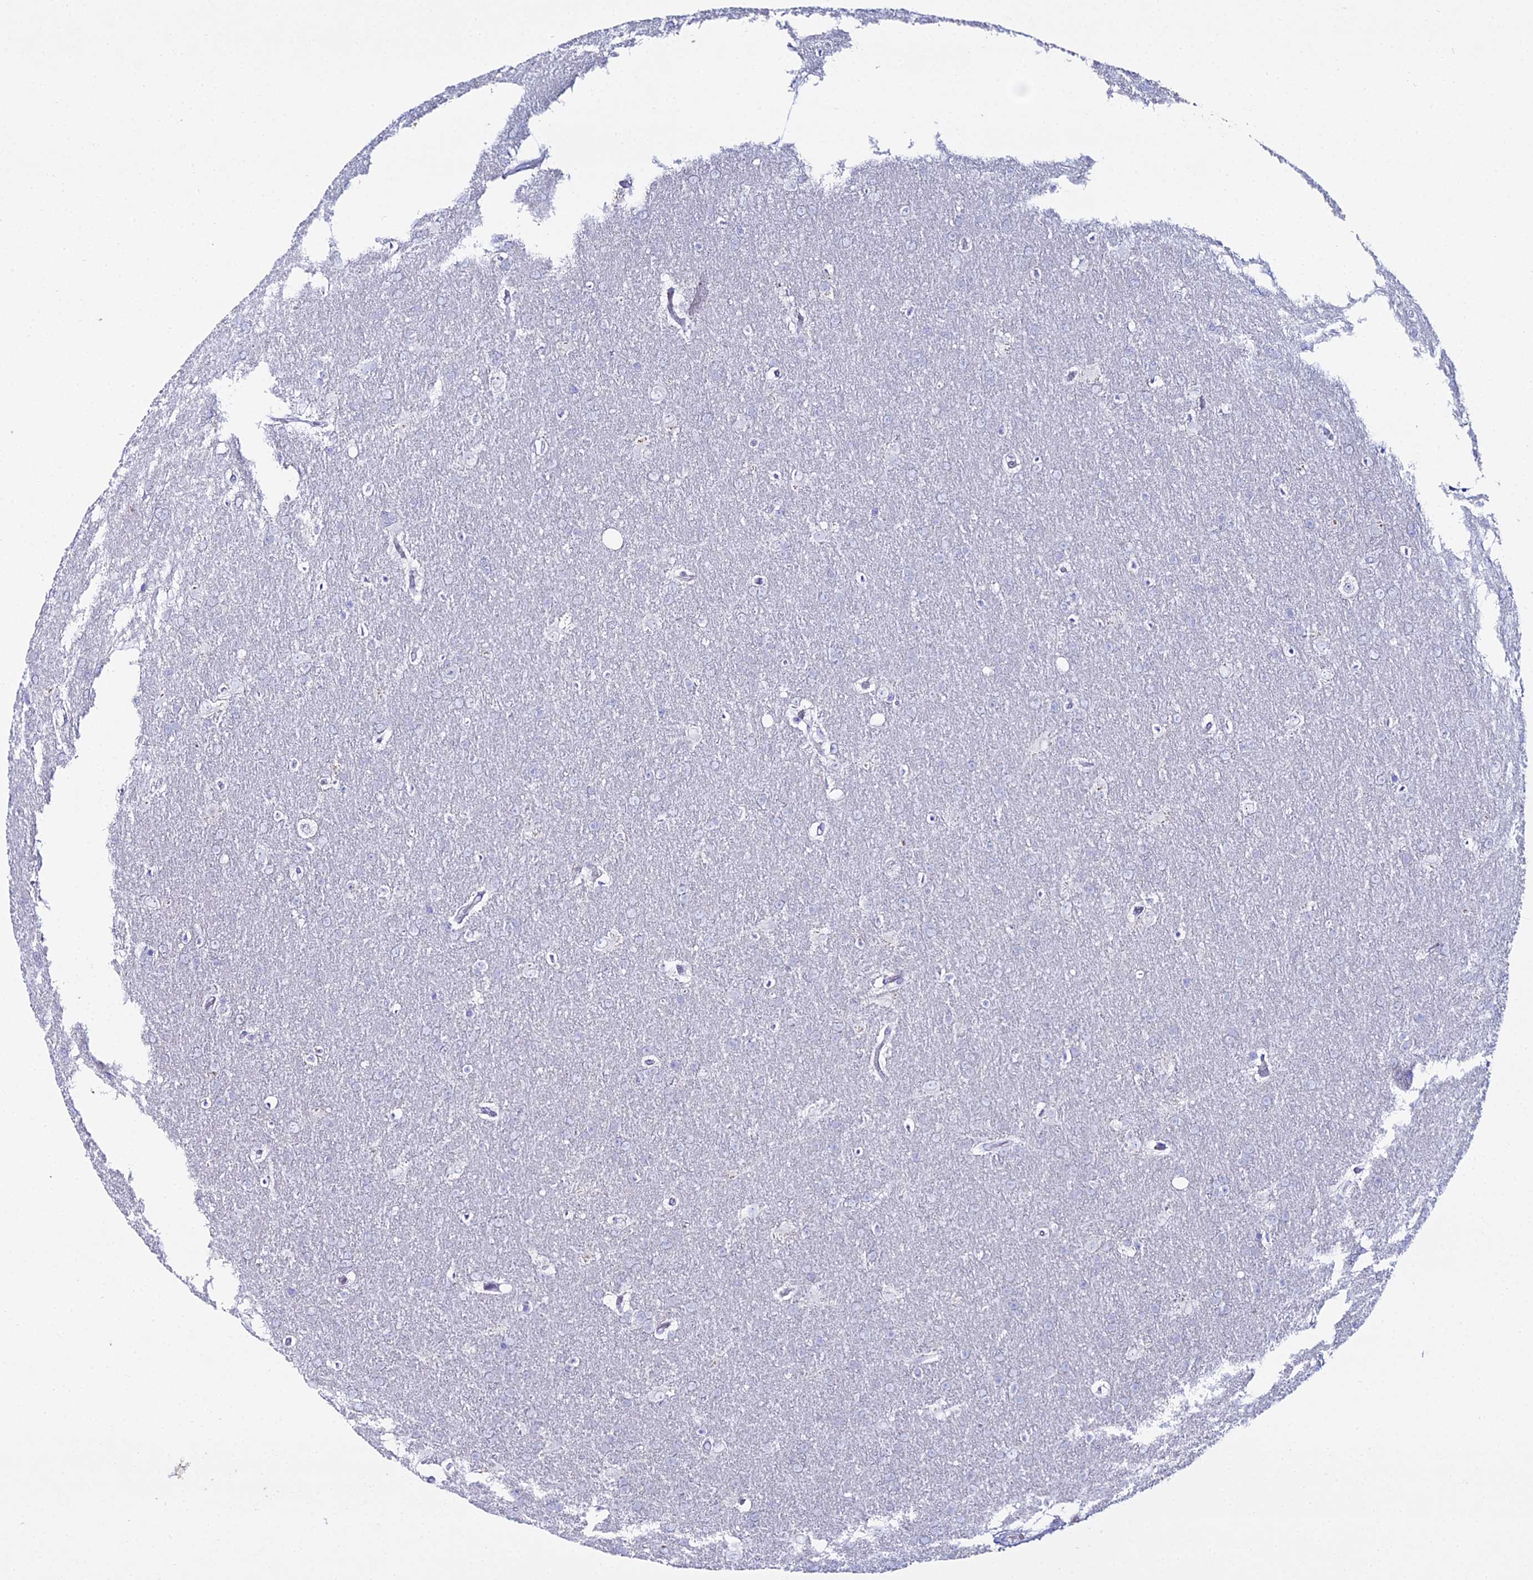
{"staining": {"intensity": "negative", "quantity": "none", "location": "none"}, "tissue": "glioma", "cell_type": "Tumor cells", "image_type": "cancer", "snomed": [{"axis": "morphology", "description": "Glioma, malignant, Low grade"}, {"axis": "topography", "description": "Brain"}], "caption": "High magnification brightfield microscopy of glioma stained with DAB (brown) and counterstained with hematoxylin (blue): tumor cells show no significant expression.", "gene": "DHX34", "patient": {"sex": "female", "age": 32}}